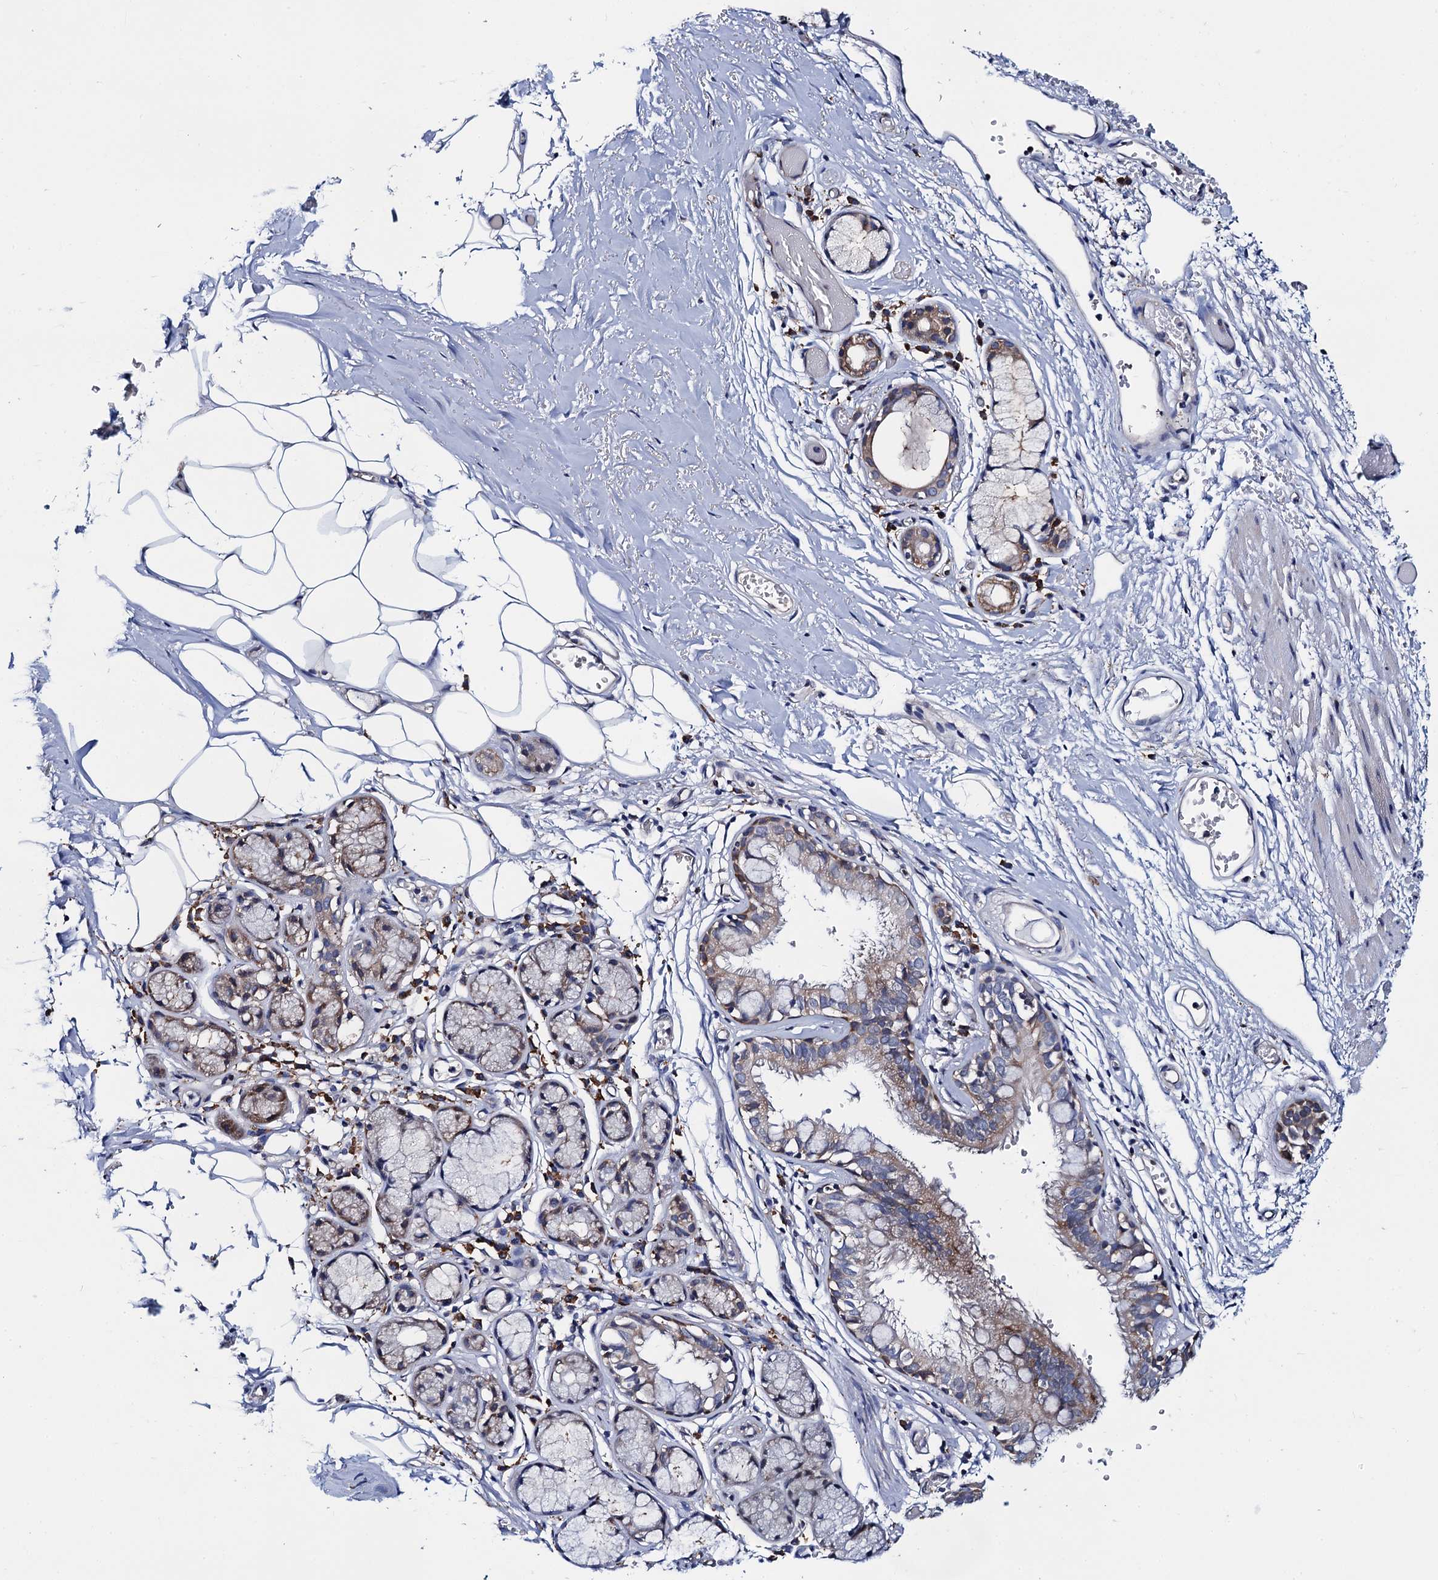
{"staining": {"intensity": "weak", "quantity": "25%-75%", "location": "cytoplasmic/membranous"}, "tissue": "bronchus", "cell_type": "Respiratory epithelial cells", "image_type": "normal", "snomed": [{"axis": "morphology", "description": "Normal tissue, NOS"}, {"axis": "topography", "description": "Bronchus"}, {"axis": "topography", "description": "Lung"}], "caption": "Immunohistochemistry micrograph of unremarkable human bronchus stained for a protein (brown), which exhibits low levels of weak cytoplasmic/membranous expression in about 25%-75% of respiratory epithelial cells.", "gene": "PGLS", "patient": {"sex": "male", "age": 56}}